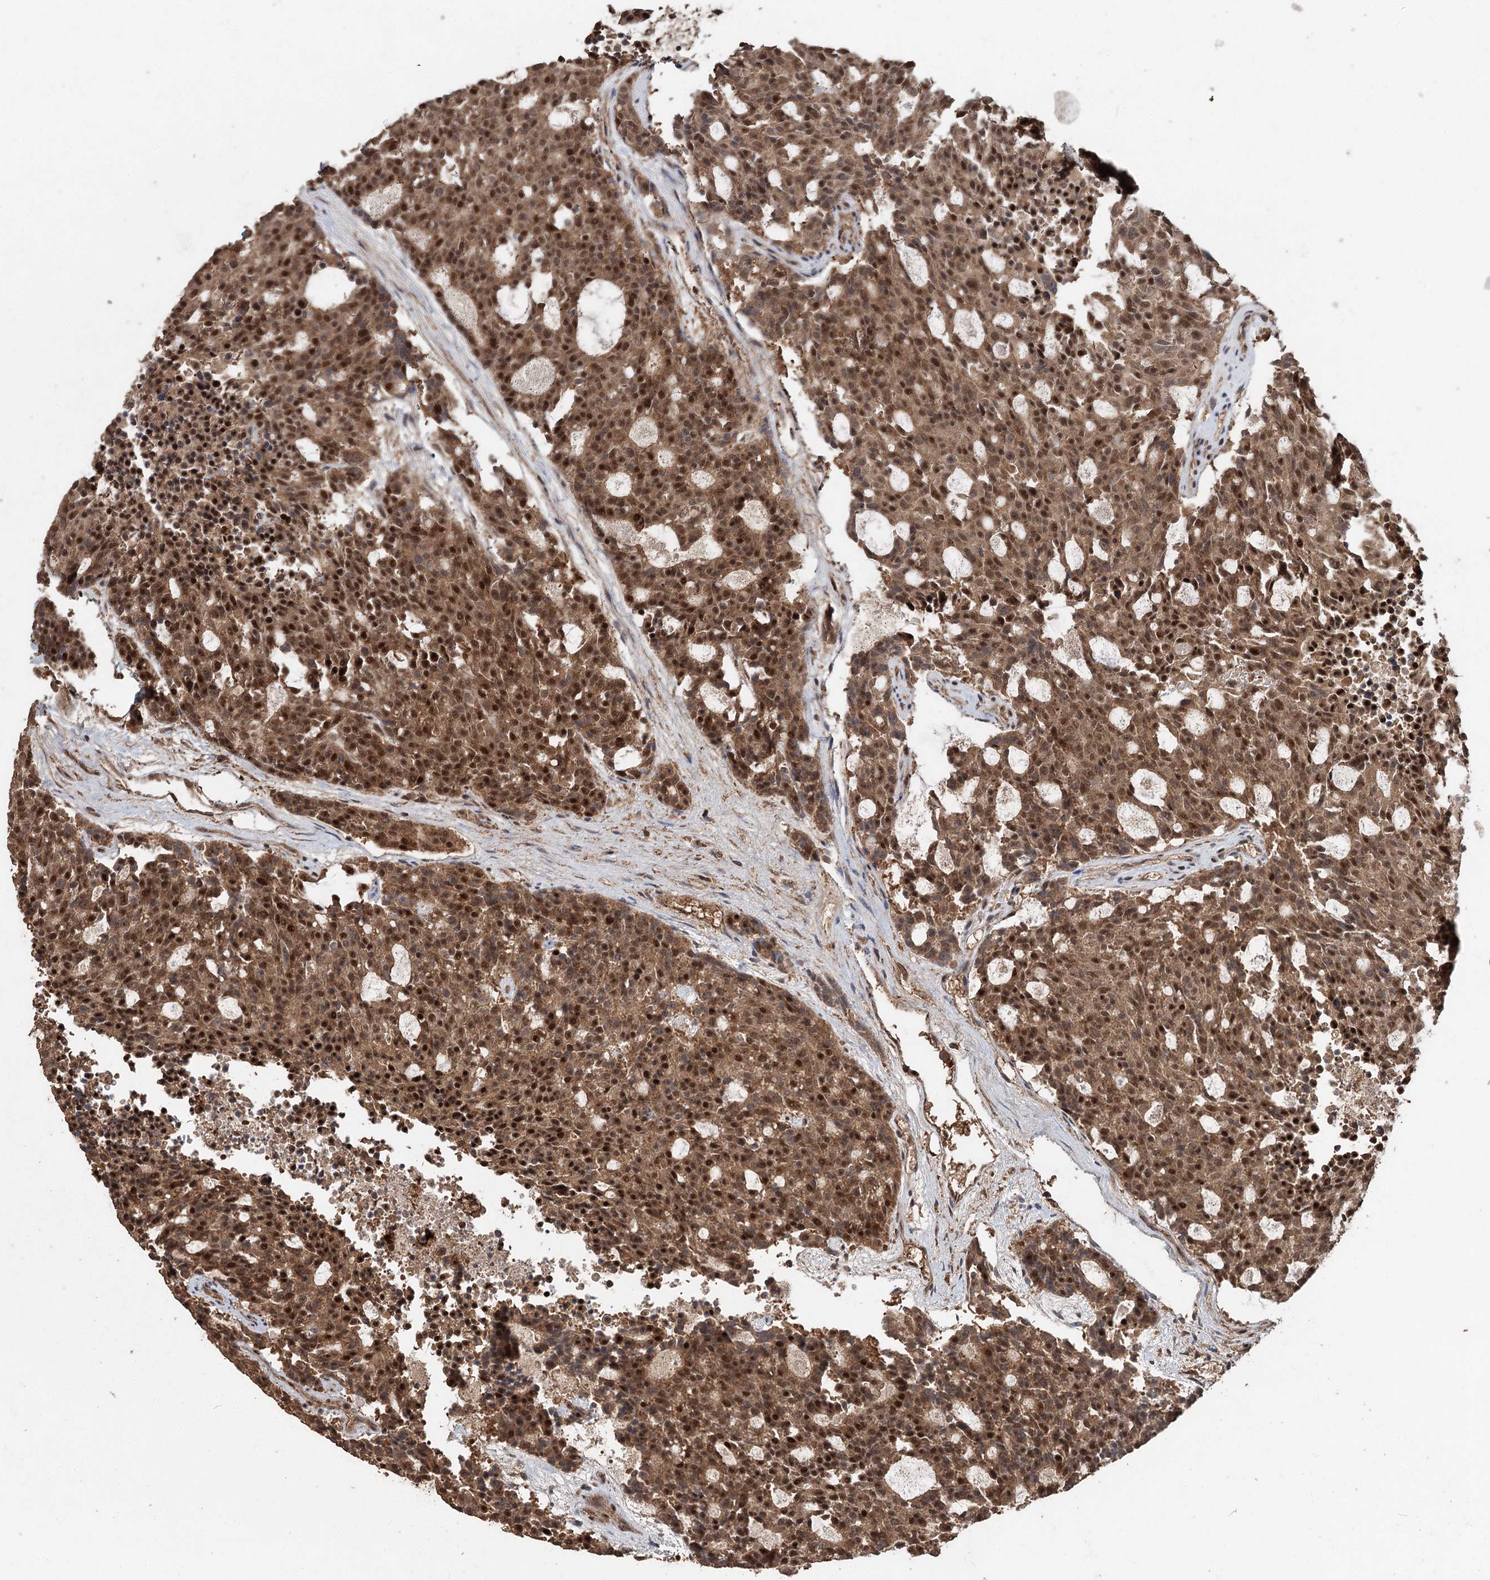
{"staining": {"intensity": "moderate", "quantity": ">75%", "location": "cytoplasmic/membranous,nuclear"}, "tissue": "carcinoid", "cell_type": "Tumor cells", "image_type": "cancer", "snomed": [{"axis": "morphology", "description": "Carcinoid, malignant, NOS"}, {"axis": "topography", "description": "Pancreas"}], "caption": "Human carcinoid (malignant) stained for a protein (brown) reveals moderate cytoplasmic/membranous and nuclear positive staining in approximately >75% of tumor cells.", "gene": "FBXO7", "patient": {"sex": "female", "age": 54}}